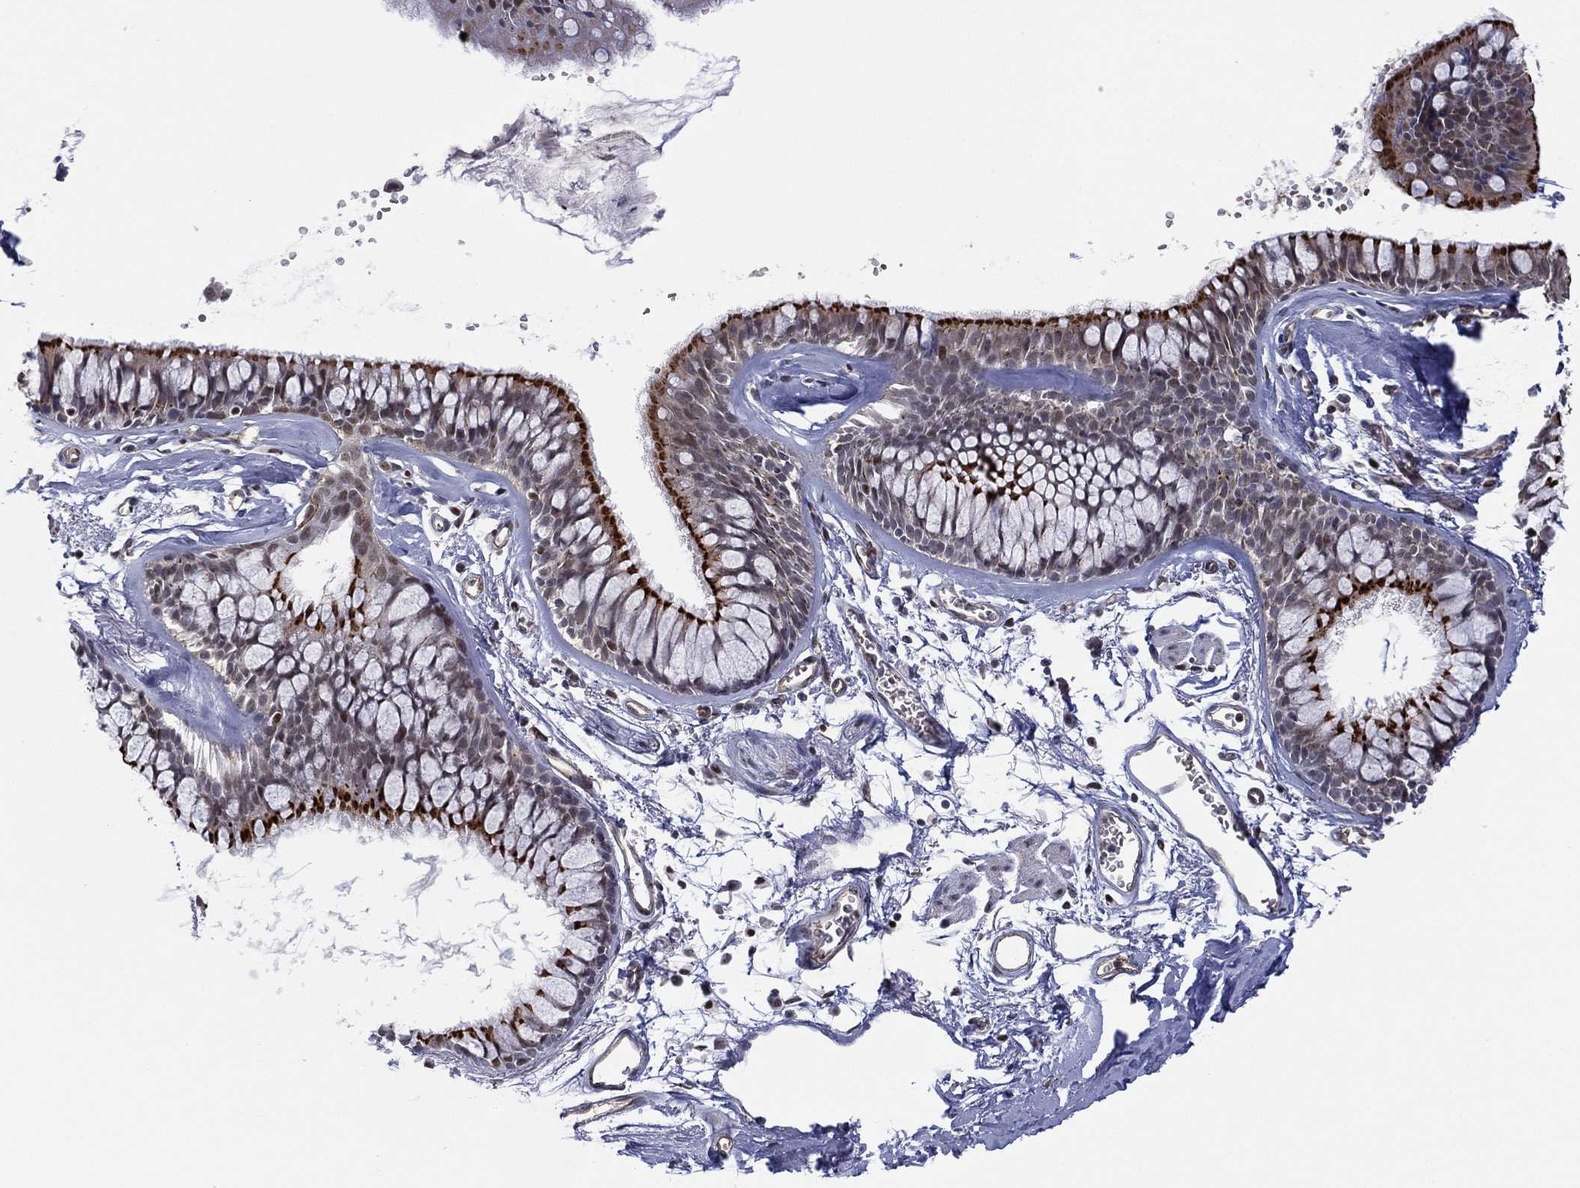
{"staining": {"intensity": "negative", "quantity": "none", "location": "none"}, "tissue": "soft tissue", "cell_type": "Fibroblasts", "image_type": "normal", "snomed": [{"axis": "morphology", "description": "Normal tissue, NOS"}, {"axis": "topography", "description": "Cartilage tissue"}, {"axis": "topography", "description": "Bronchus"}], "caption": "DAB immunohistochemical staining of benign soft tissue displays no significant expression in fibroblasts.", "gene": "GSE1", "patient": {"sex": "female", "age": 79}}